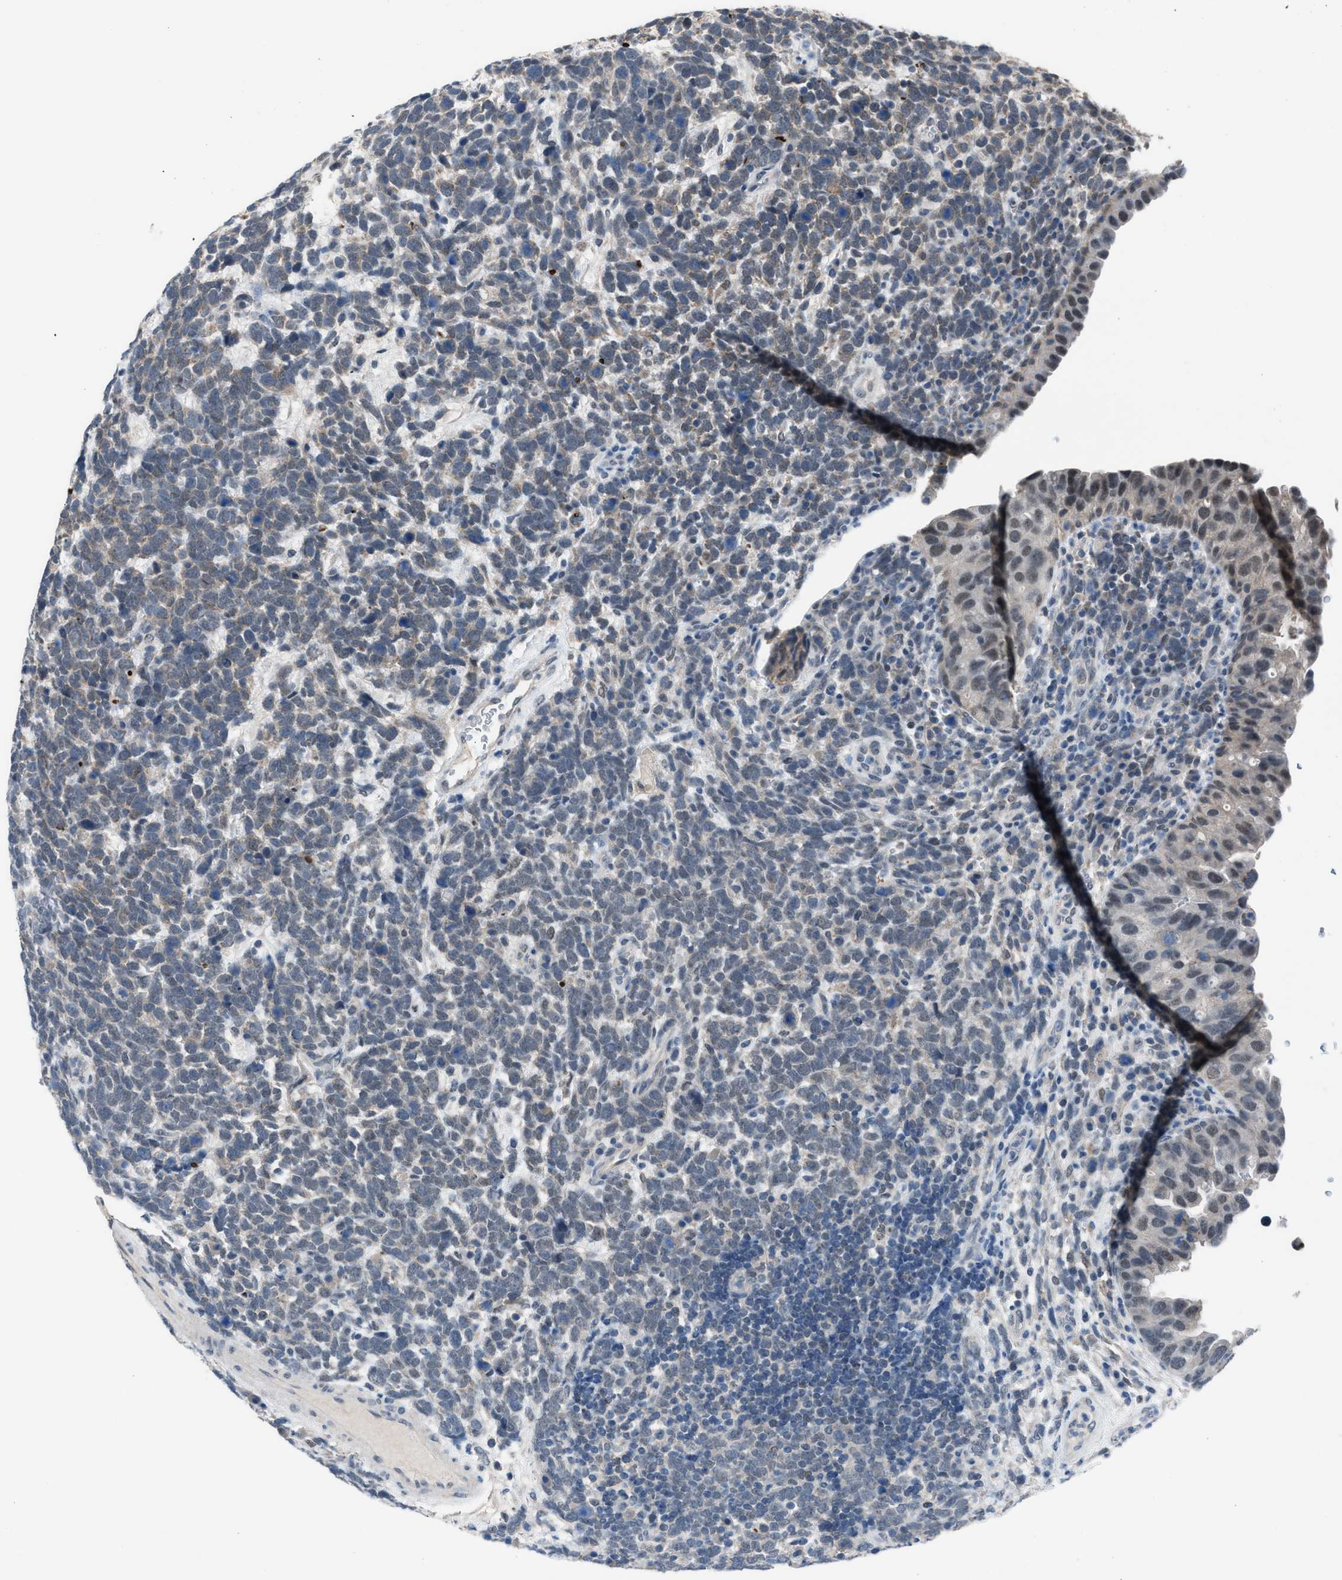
{"staining": {"intensity": "weak", "quantity": "25%-75%", "location": "cytoplasmic/membranous"}, "tissue": "urothelial cancer", "cell_type": "Tumor cells", "image_type": "cancer", "snomed": [{"axis": "morphology", "description": "Urothelial carcinoma, High grade"}, {"axis": "topography", "description": "Urinary bladder"}], "caption": "Protein expression analysis of urothelial cancer reveals weak cytoplasmic/membranous expression in about 25%-75% of tumor cells. (DAB (3,3'-diaminobenzidine) IHC with brightfield microscopy, high magnification).", "gene": "ANAPC11", "patient": {"sex": "female", "age": 82}}